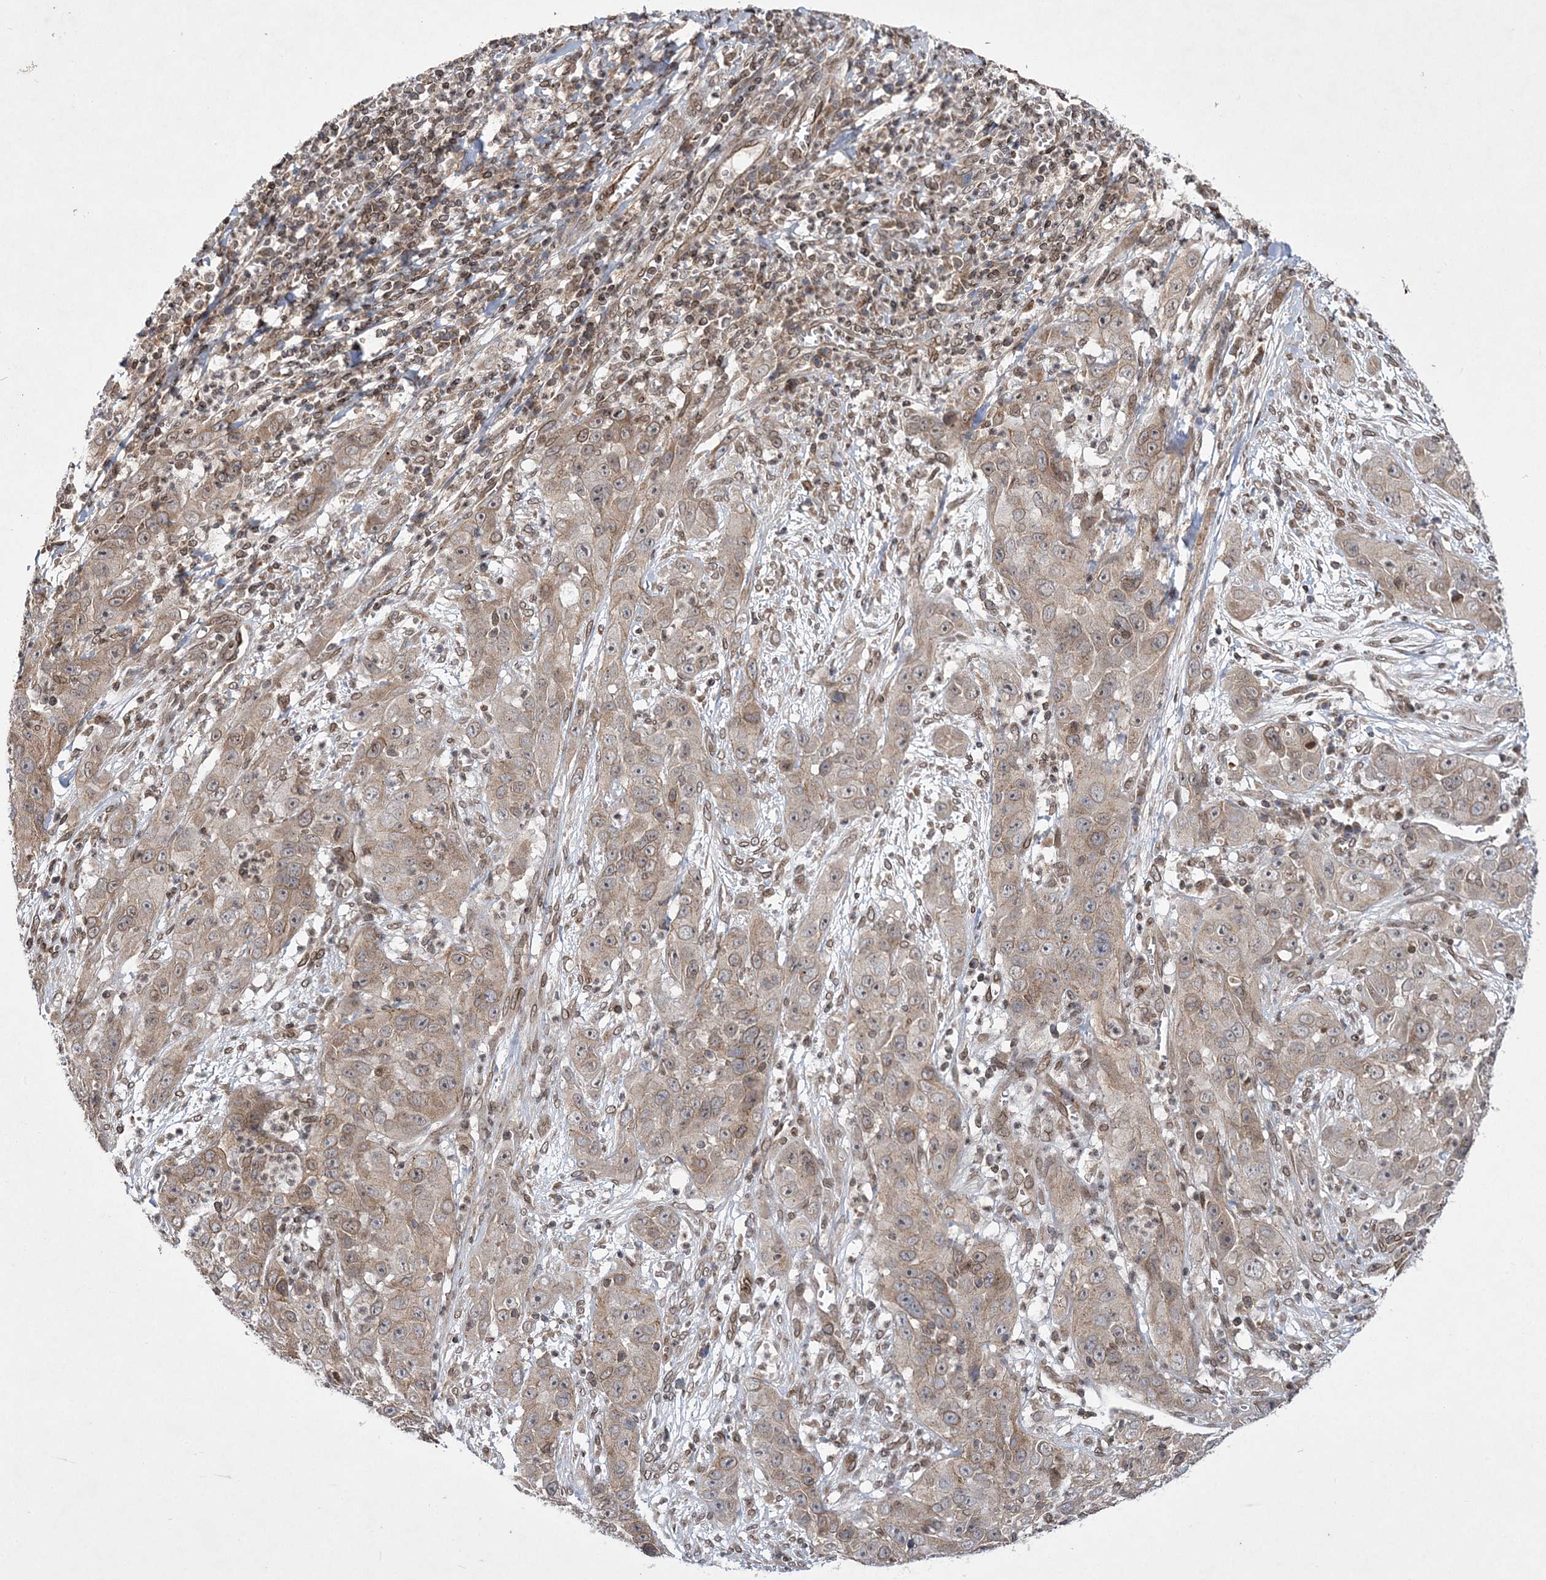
{"staining": {"intensity": "weak", "quantity": ">75%", "location": "cytoplasmic/membranous"}, "tissue": "cervical cancer", "cell_type": "Tumor cells", "image_type": "cancer", "snomed": [{"axis": "morphology", "description": "Squamous cell carcinoma, NOS"}, {"axis": "topography", "description": "Cervix"}], "caption": "Protein expression analysis of cervical cancer shows weak cytoplasmic/membranous positivity in about >75% of tumor cells.", "gene": "DNAJC27", "patient": {"sex": "female", "age": 32}}